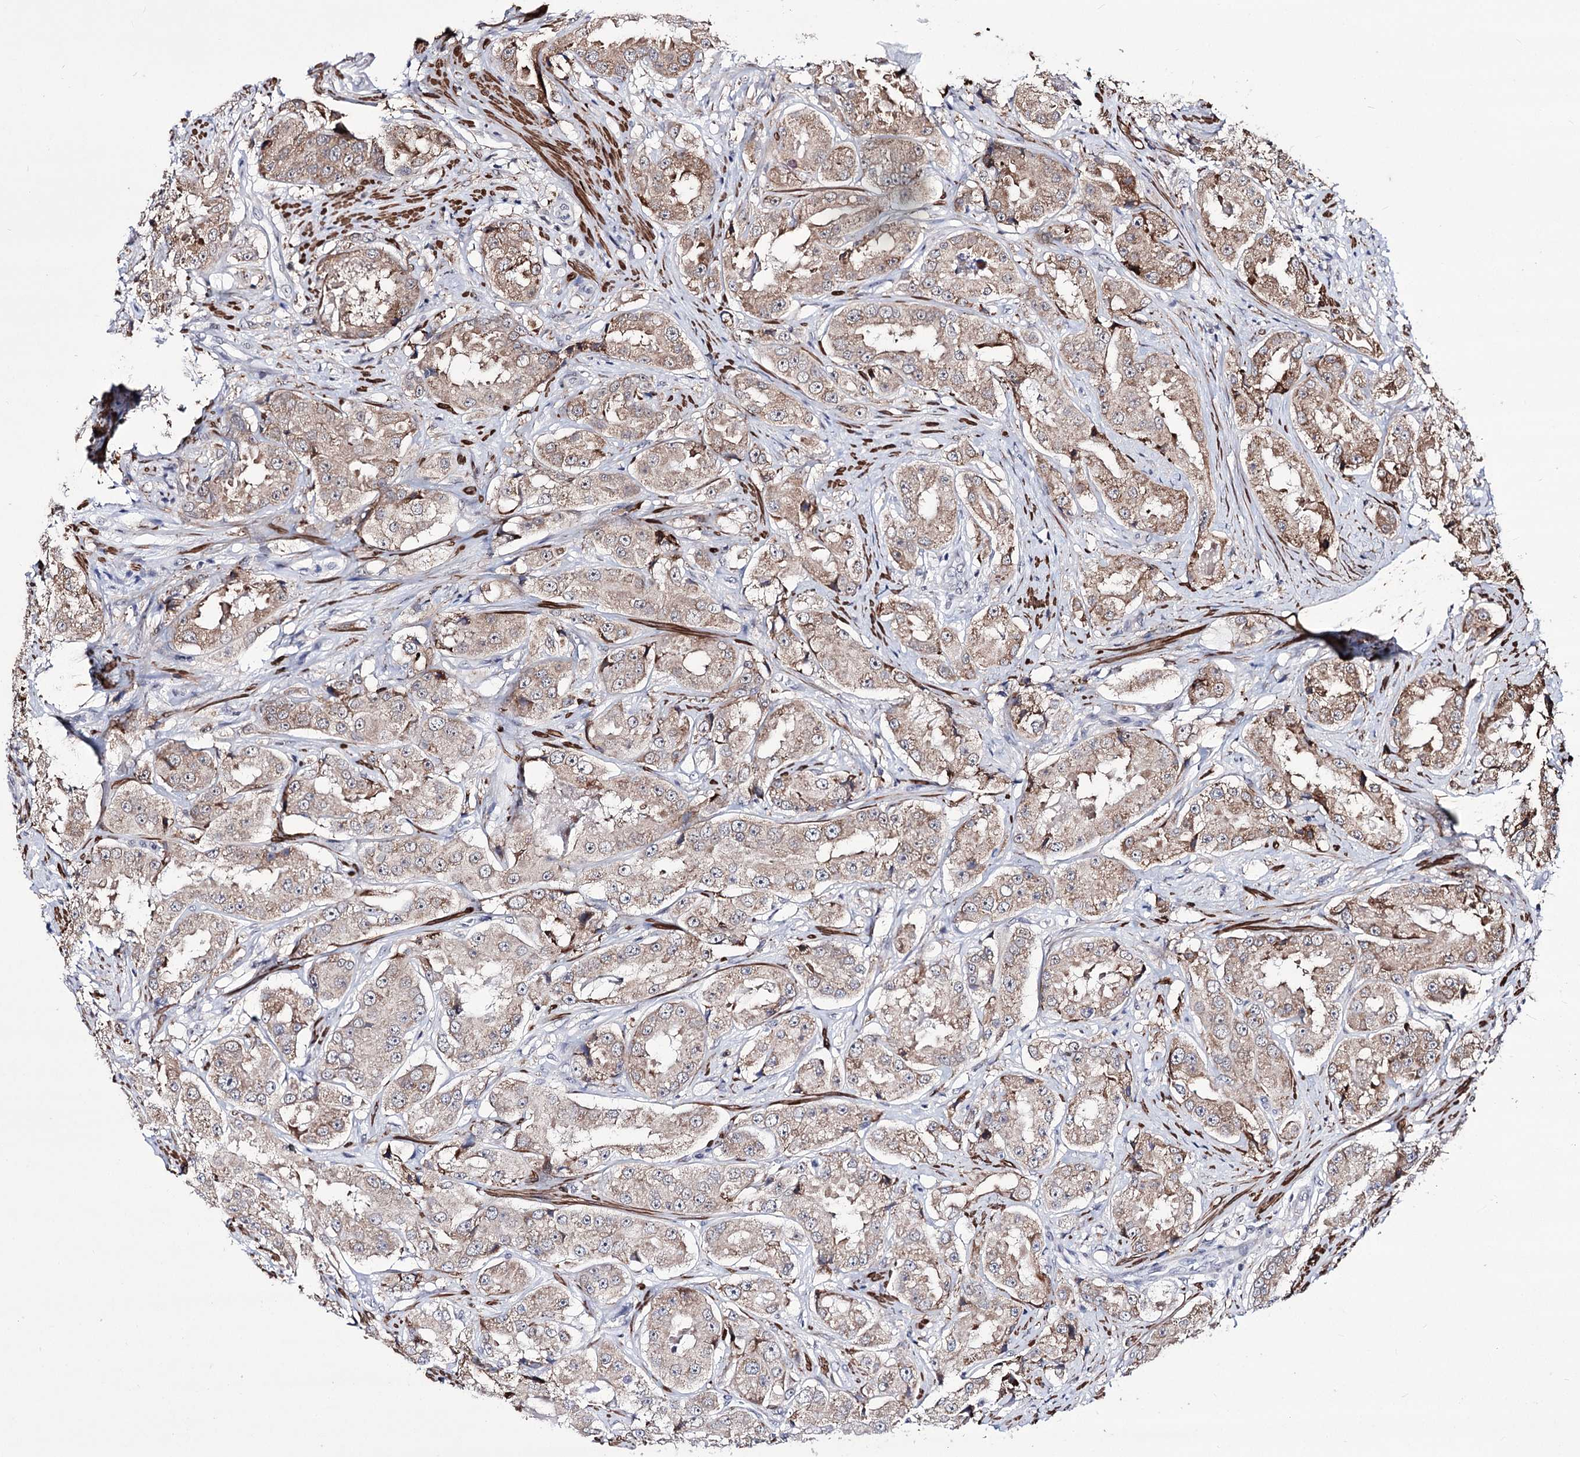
{"staining": {"intensity": "weak", "quantity": ">75%", "location": "cytoplasmic/membranous"}, "tissue": "prostate cancer", "cell_type": "Tumor cells", "image_type": "cancer", "snomed": [{"axis": "morphology", "description": "Adenocarcinoma, High grade"}, {"axis": "topography", "description": "Prostate"}], "caption": "Prostate high-grade adenocarcinoma stained for a protein exhibits weak cytoplasmic/membranous positivity in tumor cells. The protein of interest is shown in brown color, while the nuclei are stained blue.", "gene": "PPRC1", "patient": {"sex": "male", "age": 73}}